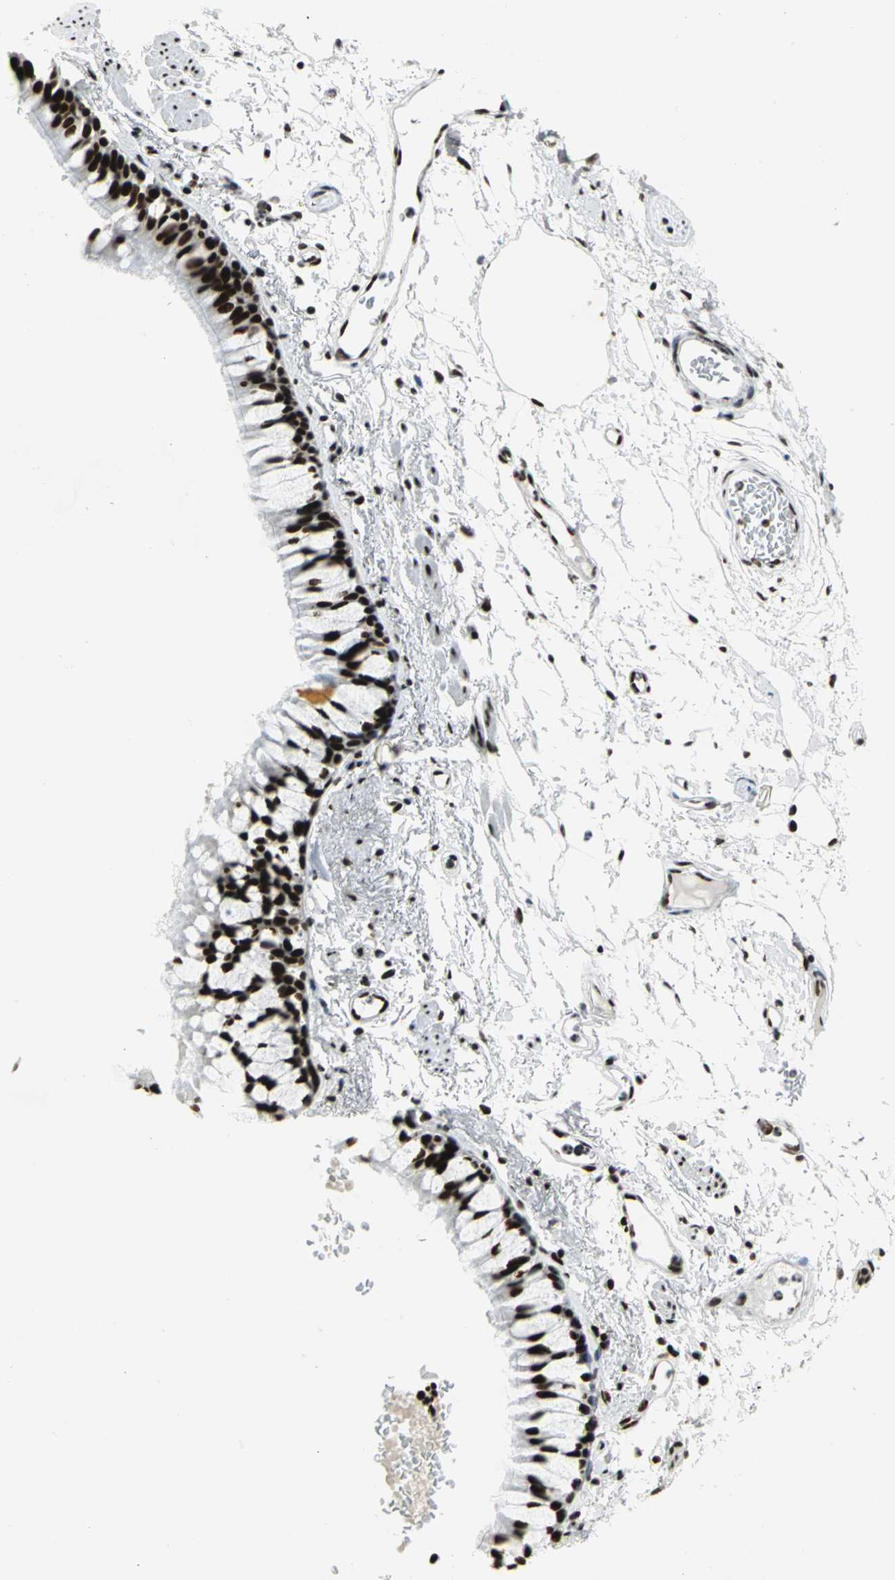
{"staining": {"intensity": "strong", "quantity": ">75%", "location": "nuclear"}, "tissue": "bronchus", "cell_type": "Respiratory epithelial cells", "image_type": "normal", "snomed": [{"axis": "morphology", "description": "Normal tissue, NOS"}, {"axis": "topography", "description": "Bronchus"}], "caption": "Immunohistochemistry micrograph of benign bronchus: human bronchus stained using immunohistochemistry (IHC) displays high levels of strong protein expression localized specifically in the nuclear of respiratory epithelial cells, appearing as a nuclear brown color.", "gene": "SMARCA4", "patient": {"sex": "female", "age": 73}}